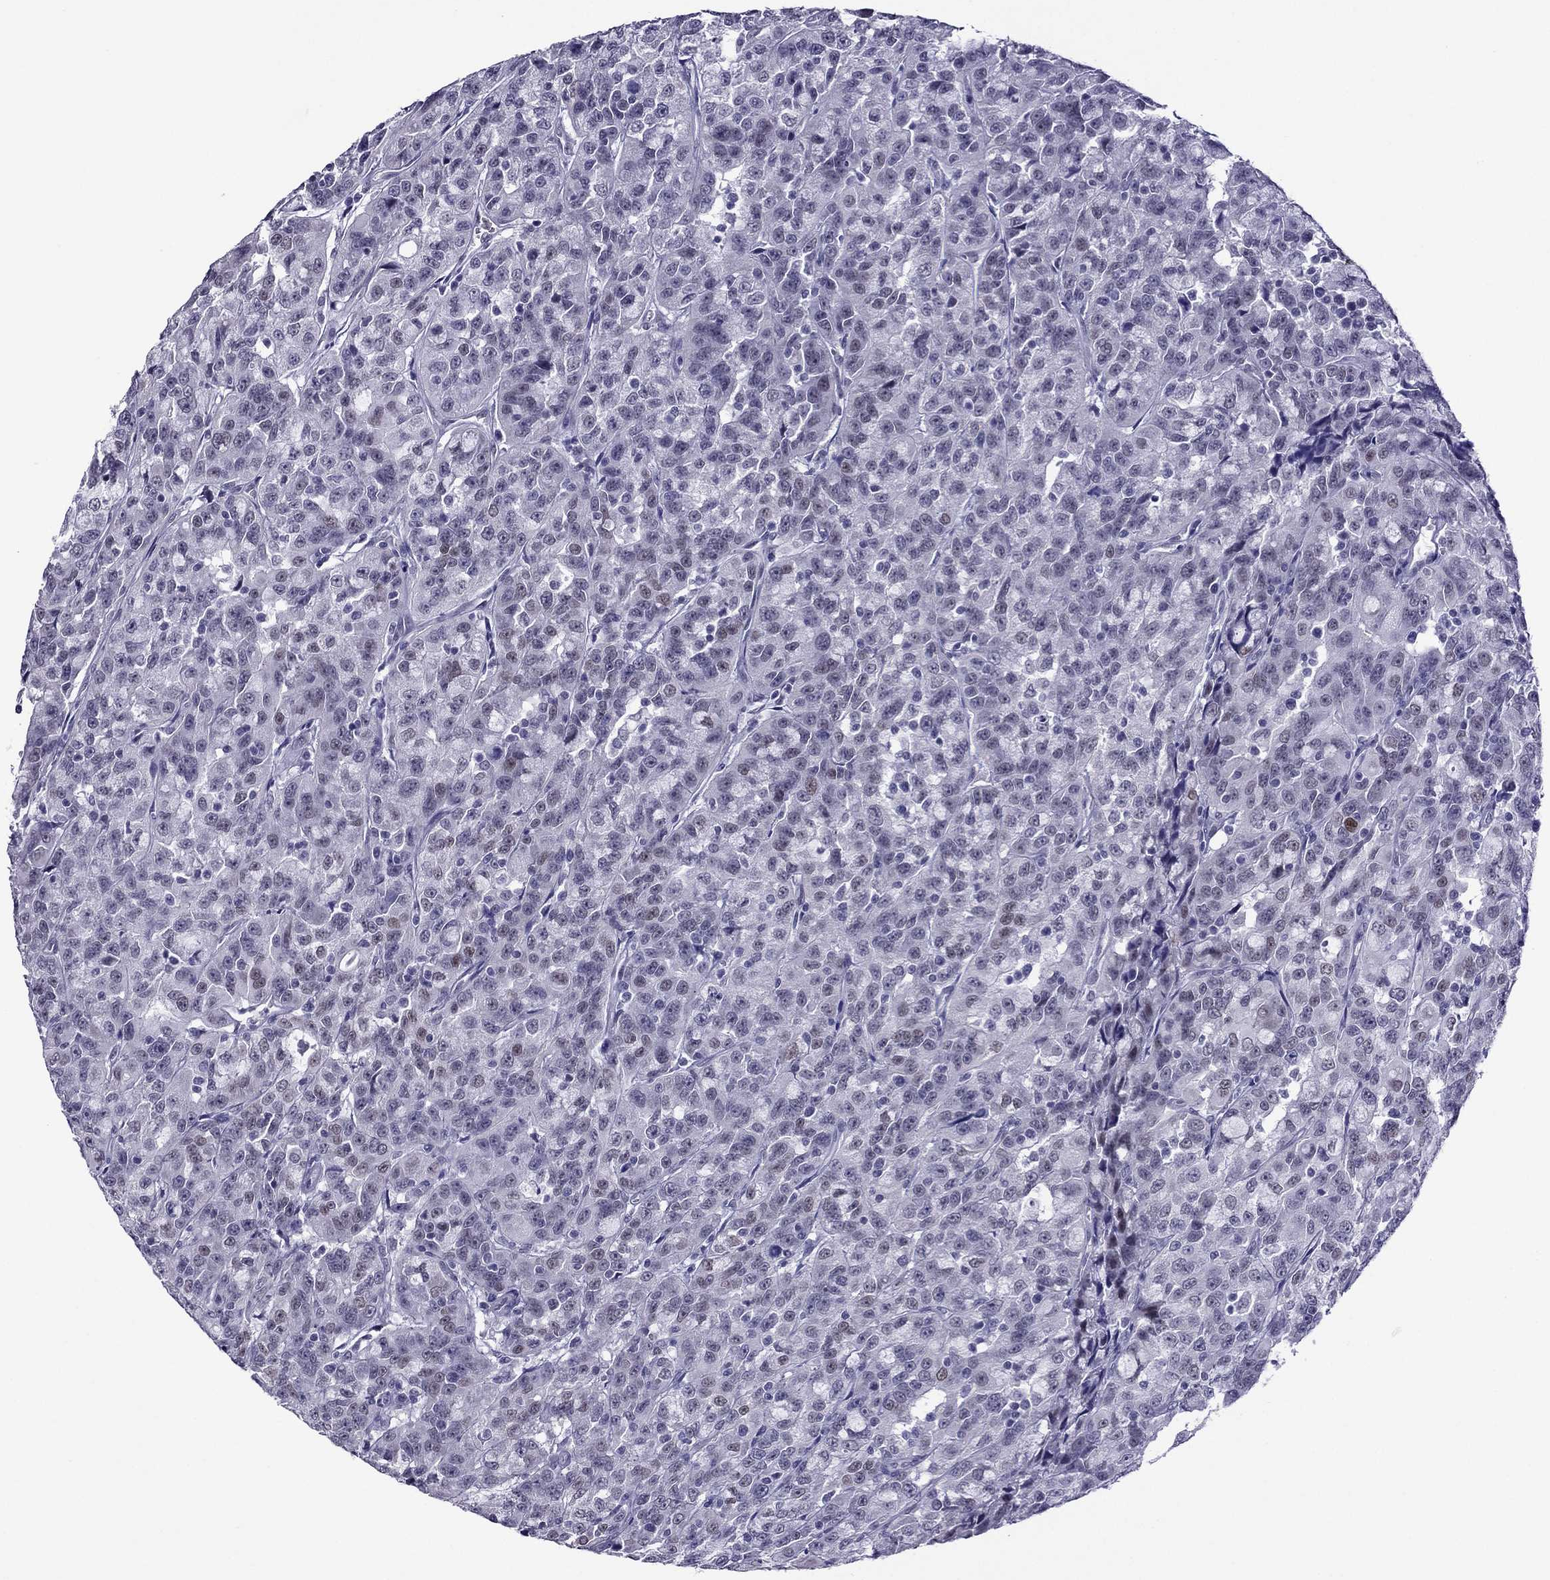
{"staining": {"intensity": "negative", "quantity": "none", "location": "none"}, "tissue": "urothelial cancer", "cell_type": "Tumor cells", "image_type": "cancer", "snomed": [{"axis": "morphology", "description": "Urothelial carcinoma, NOS"}, {"axis": "morphology", "description": "Urothelial carcinoma, High grade"}, {"axis": "topography", "description": "Urinary bladder"}], "caption": "High magnification brightfield microscopy of transitional cell carcinoma stained with DAB (brown) and counterstained with hematoxylin (blue): tumor cells show no significant positivity.", "gene": "MYLK3", "patient": {"sex": "female", "age": 73}}